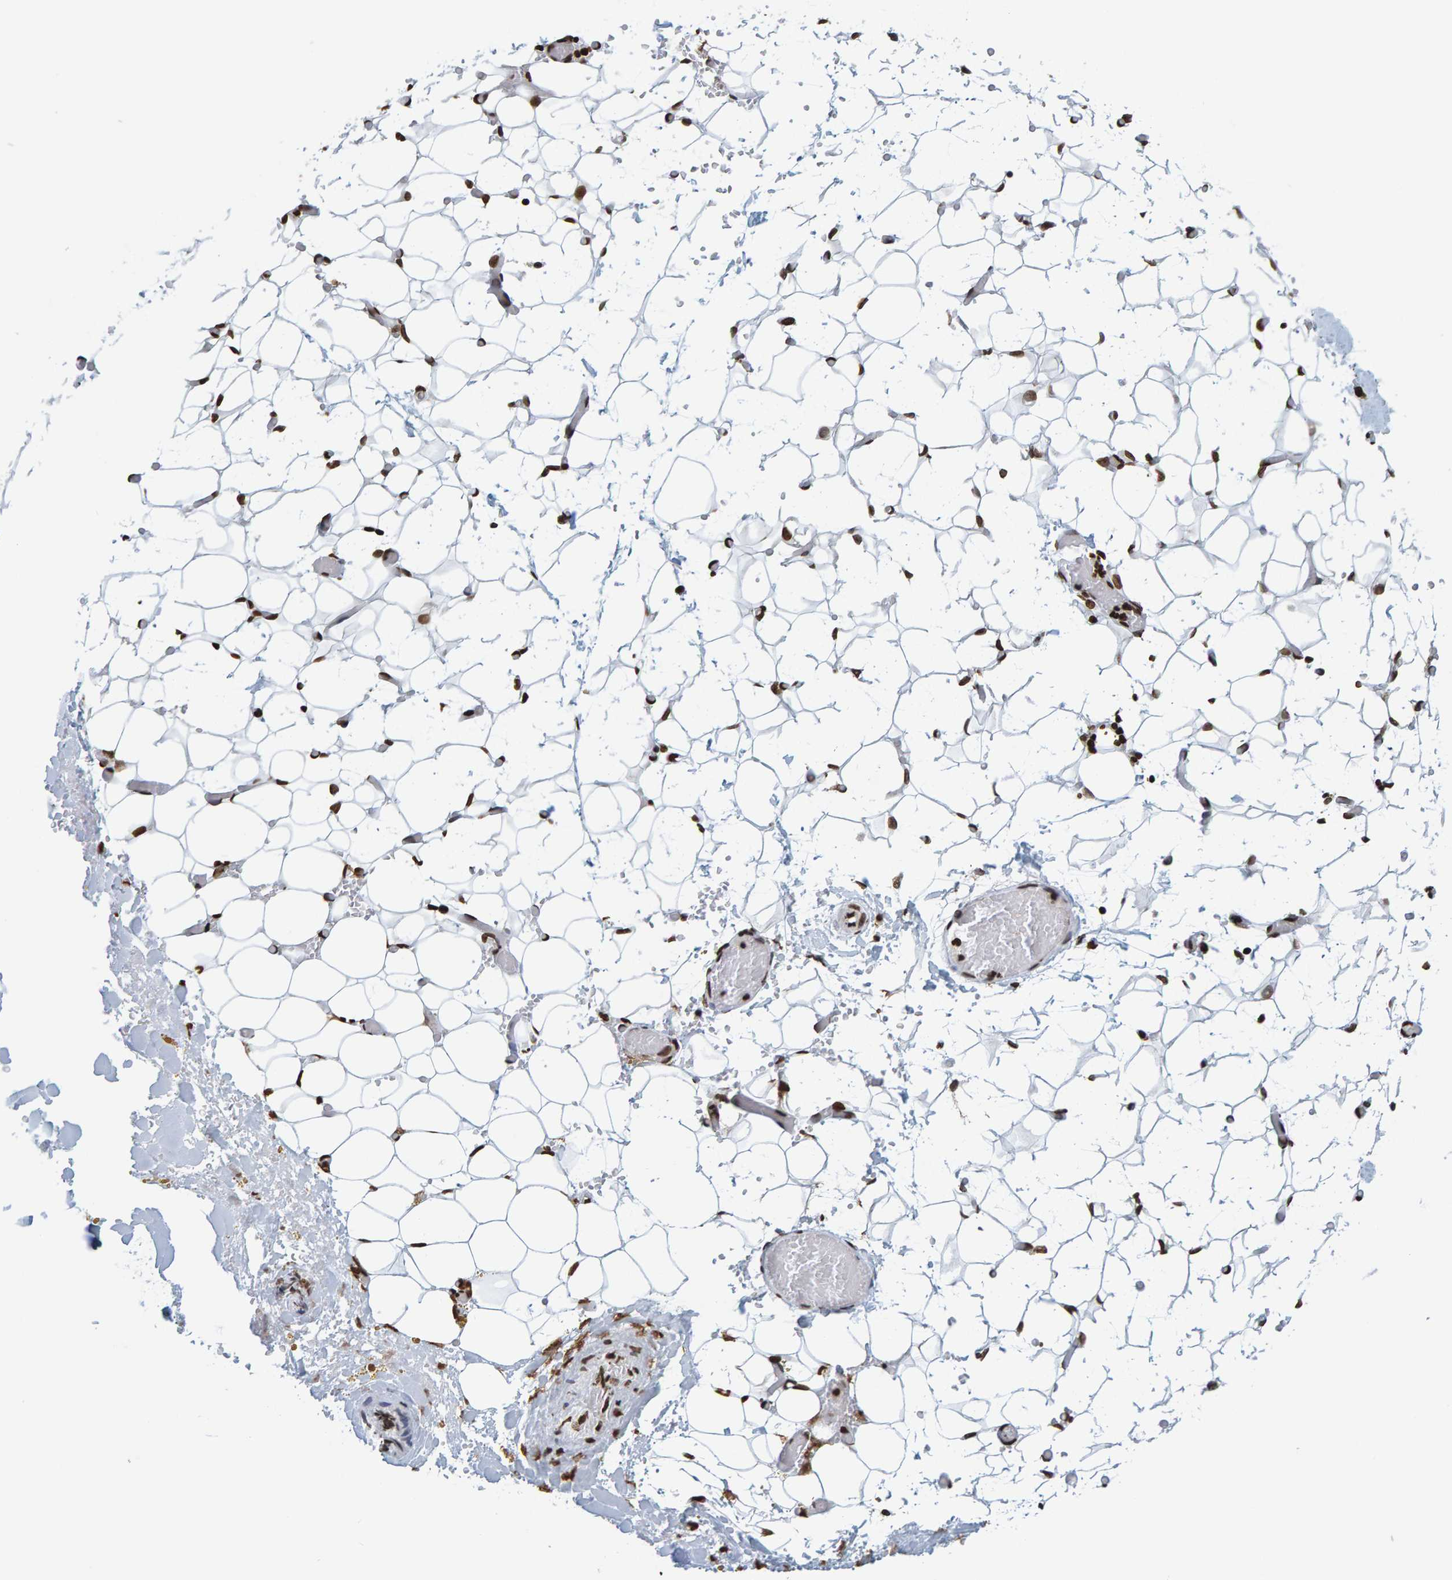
{"staining": {"intensity": "strong", "quantity": ">75%", "location": "nuclear"}, "tissue": "adipose tissue", "cell_type": "Adipocytes", "image_type": "normal", "snomed": [{"axis": "morphology", "description": "Normal tissue, NOS"}, {"axis": "topography", "description": "Kidney"}, {"axis": "topography", "description": "Peripheral nerve tissue"}], "caption": "A micrograph of human adipose tissue stained for a protein exhibits strong nuclear brown staining in adipocytes. (IHC, brightfield microscopy, high magnification).", "gene": "BRF2", "patient": {"sex": "male", "age": 7}}